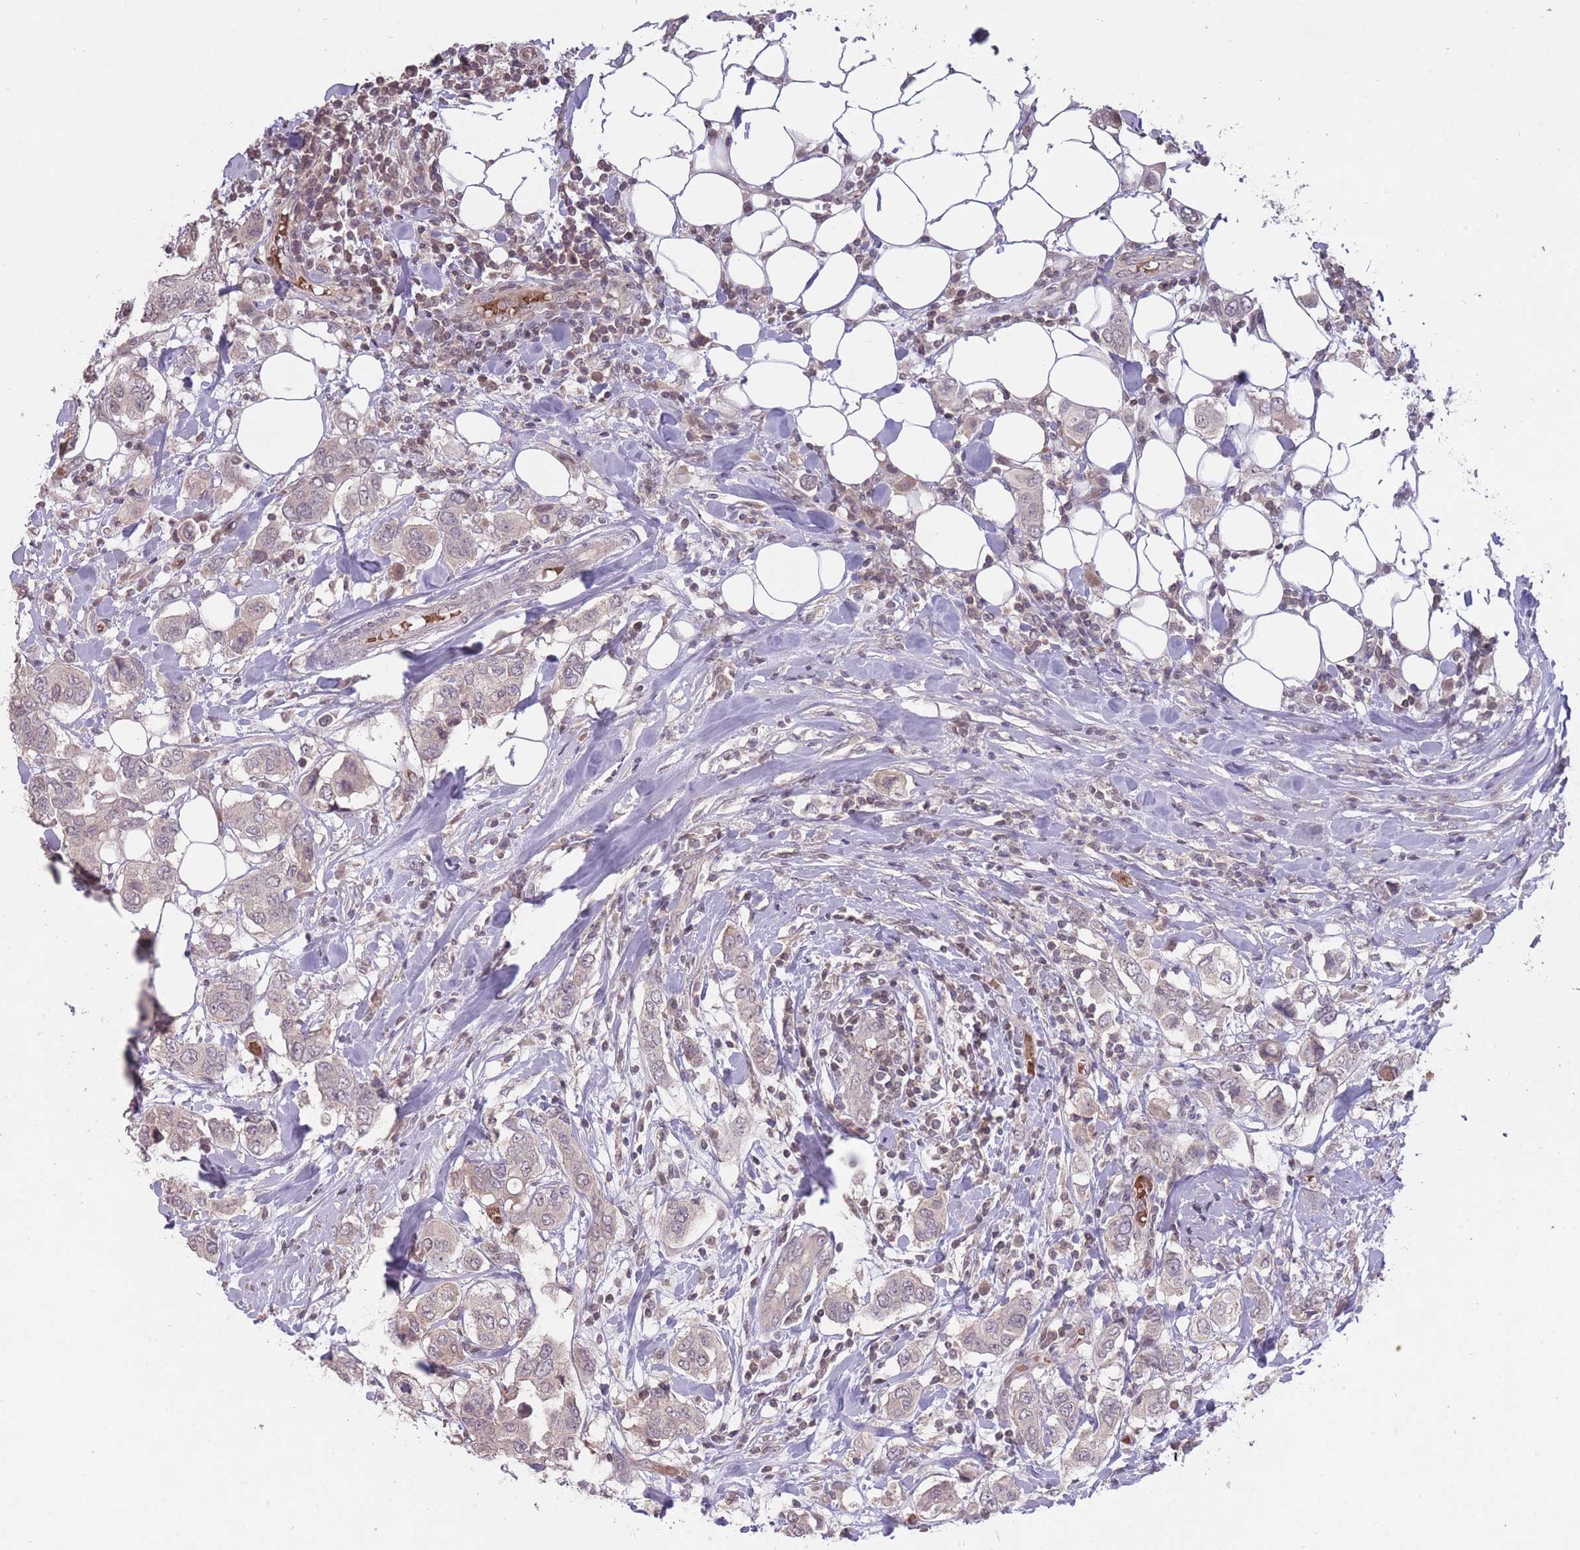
{"staining": {"intensity": "negative", "quantity": "none", "location": "none"}, "tissue": "breast cancer", "cell_type": "Tumor cells", "image_type": "cancer", "snomed": [{"axis": "morphology", "description": "Lobular carcinoma"}, {"axis": "topography", "description": "Breast"}], "caption": "Tumor cells show no significant protein staining in breast lobular carcinoma.", "gene": "ADCYAP1R1", "patient": {"sex": "female", "age": 51}}